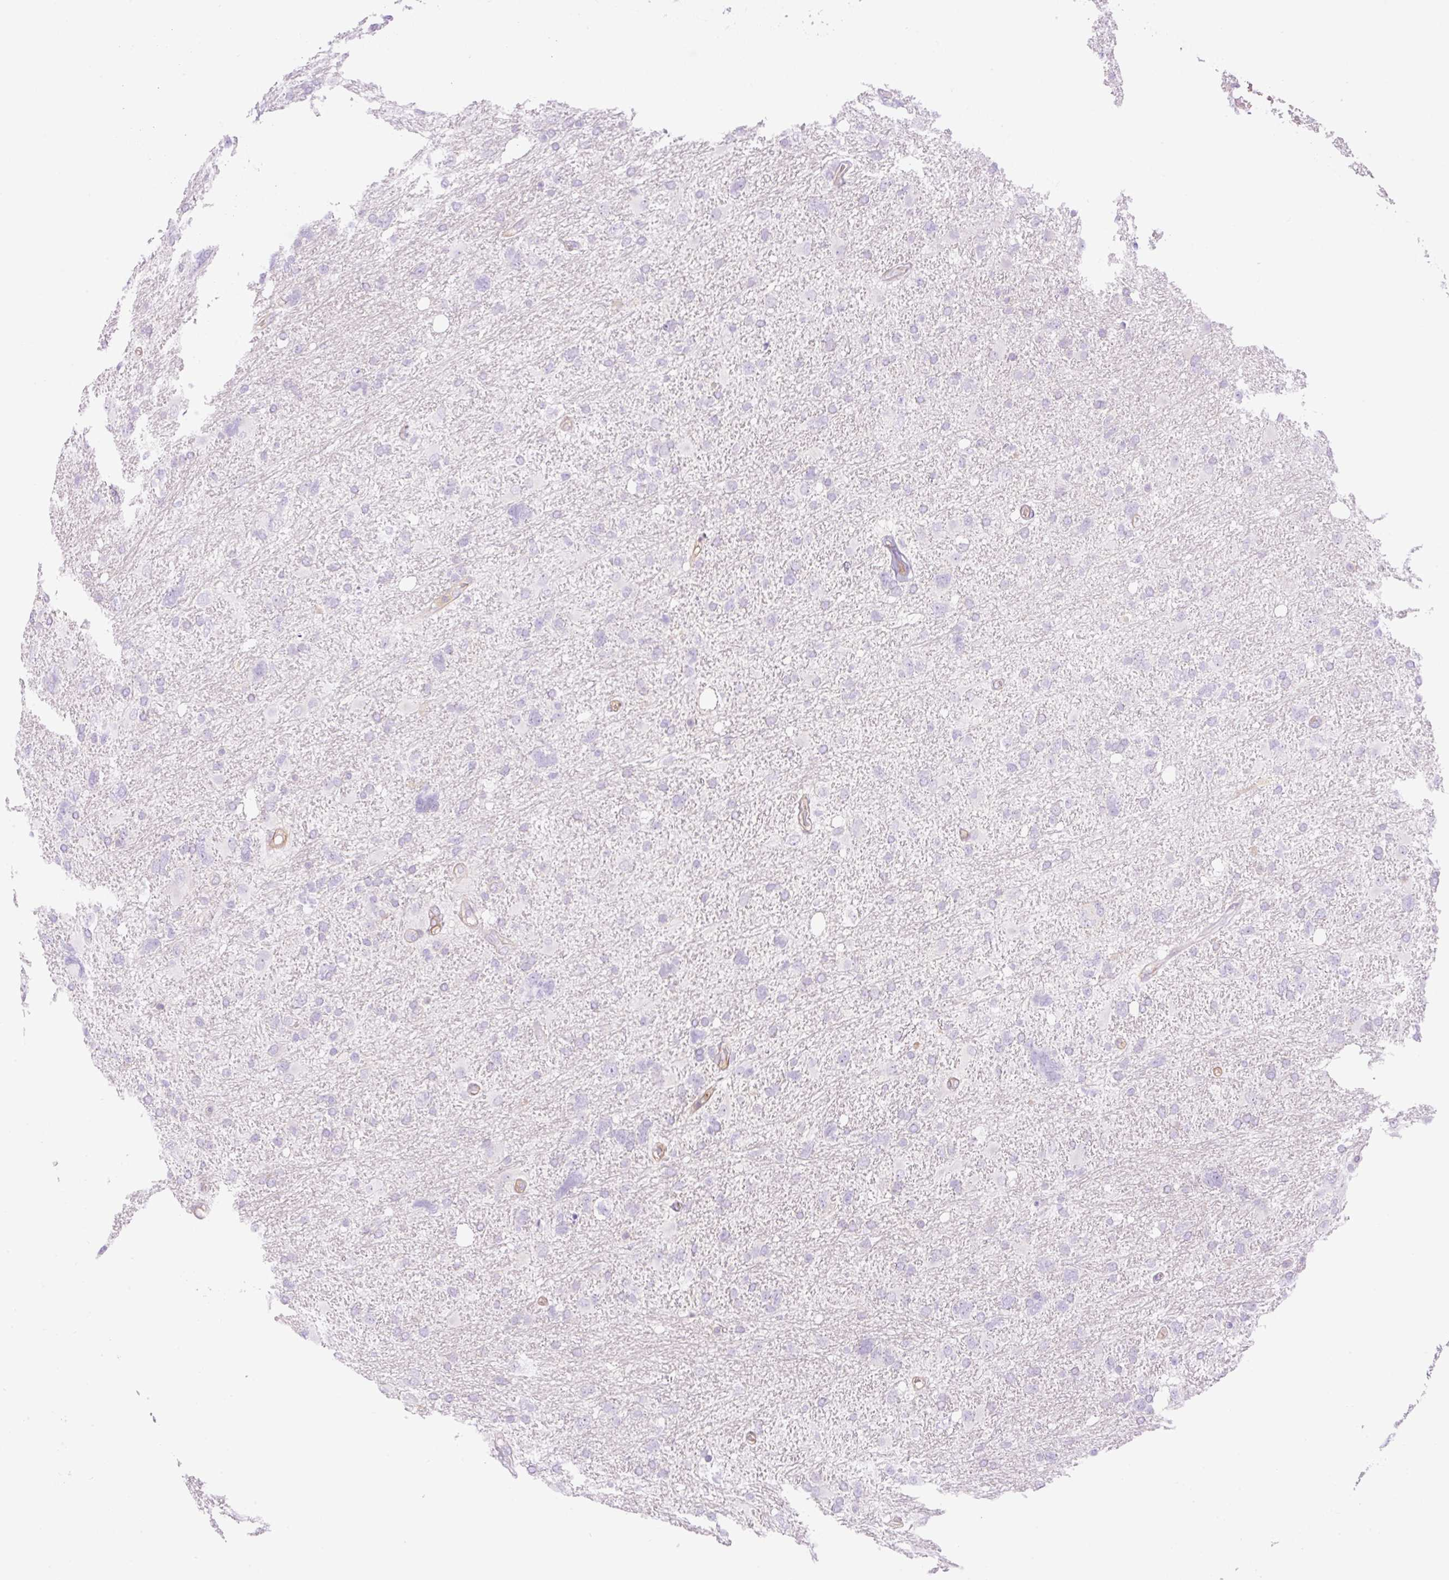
{"staining": {"intensity": "negative", "quantity": "none", "location": "none"}, "tissue": "glioma", "cell_type": "Tumor cells", "image_type": "cancer", "snomed": [{"axis": "morphology", "description": "Glioma, malignant, High grade"}, {"axis": "topography", "description": "Brain"}], "caption": "Immunohistochemistry of malignant glioma (high-grade) reveals no expression in tumor cells. (IHC, brightfield microscopy, high magnification).", "gene": "EHD3", "patient": {"sex": "male", "age": 61}}